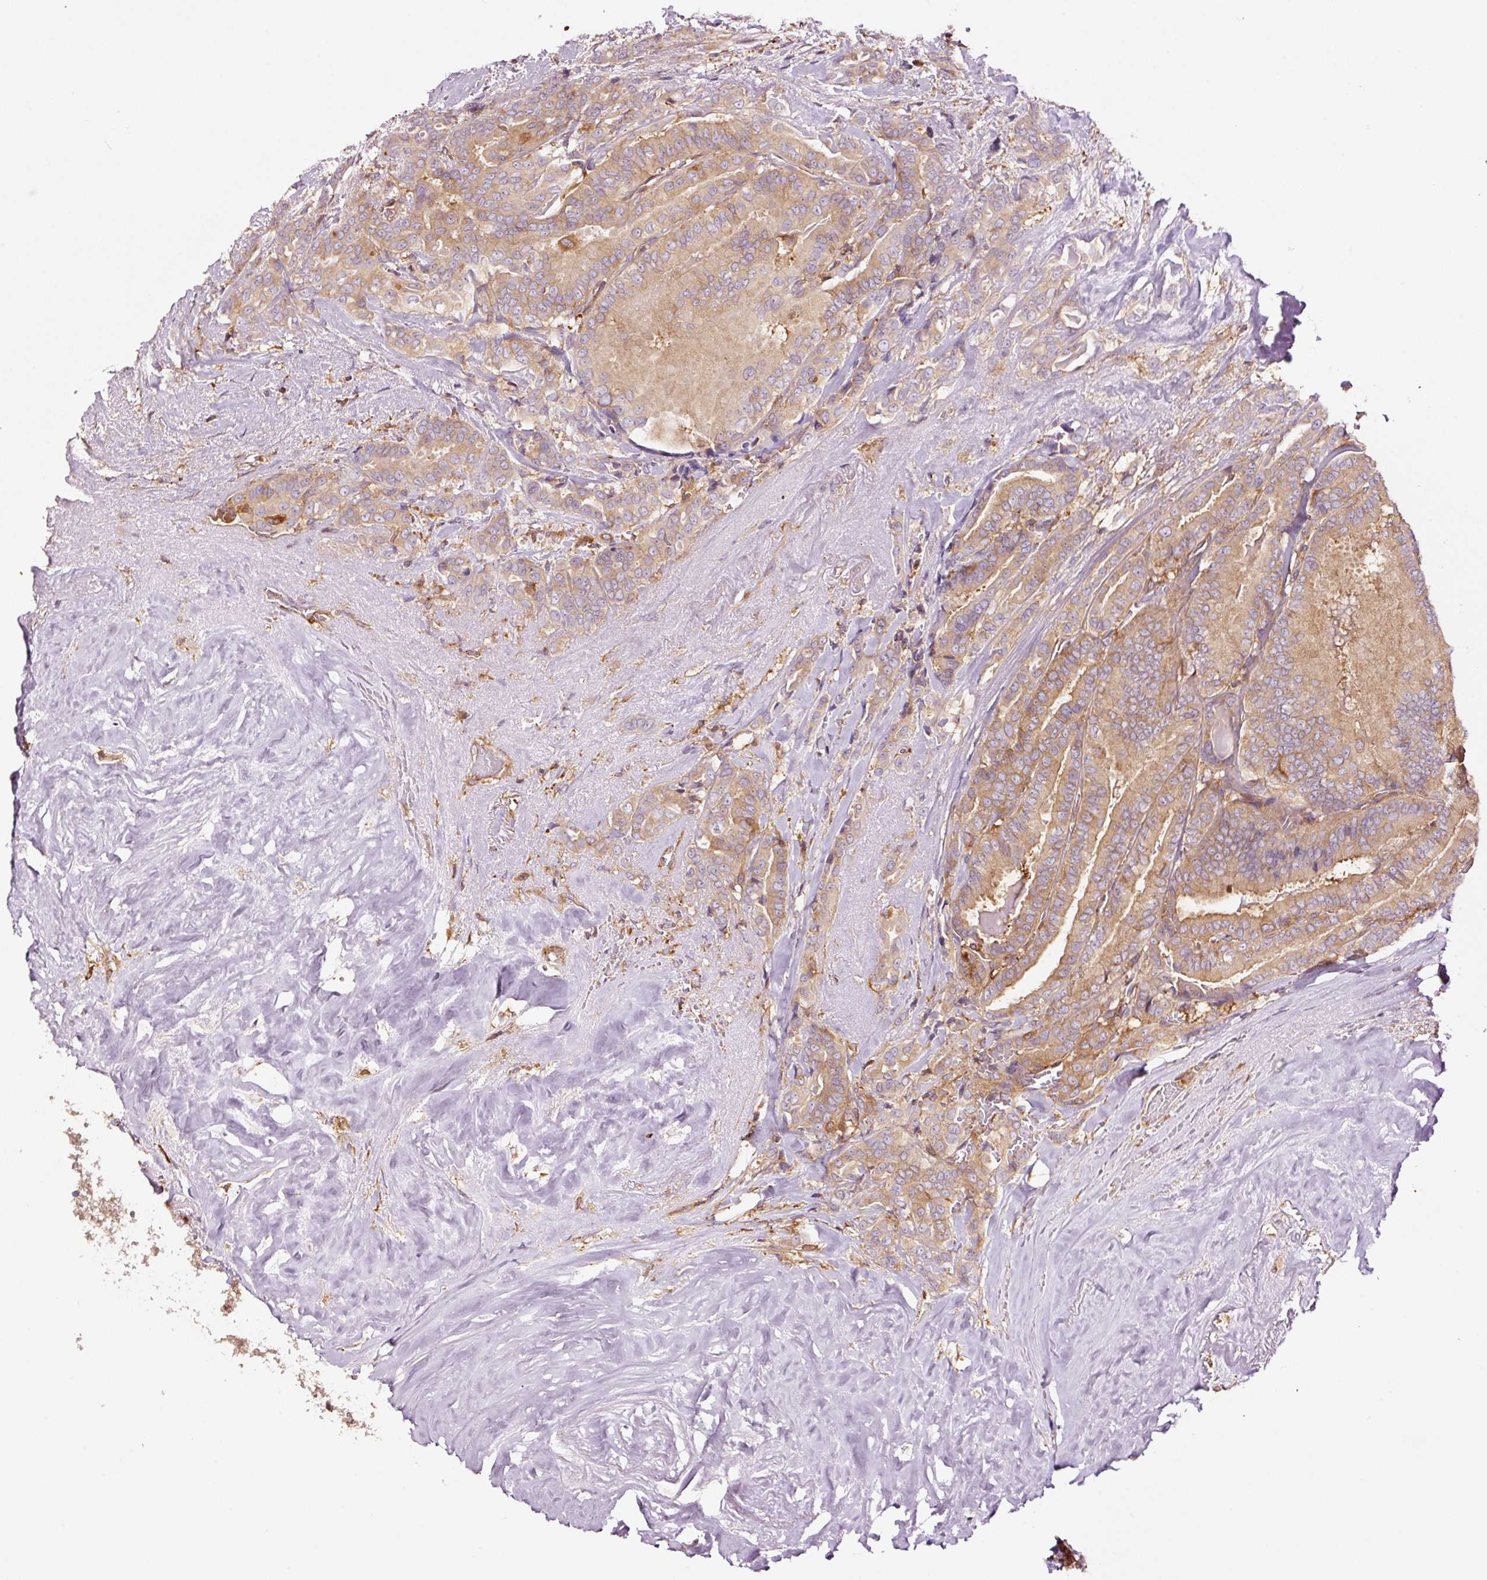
{"staining": {"intensity": "moderate", "quantity": ">75%", "location": "cytoplasmic/membranous"}, "tissue": "thyroid cancer", "cell_type": "Tumor cells", "image_type": "cancer", "snomed": [{"axis": "morphology", "description": "Papillary adenocarcinoma, NOS"}, {"axis": "topography", "description": "Thyroid gland"}], "caption": "Immunohistochemical staining of papillary adenocarcinoma (thyroid) displays medium levels of moderate cytoplasmic/membranous positivity in about >75% of tumor cells.", "gene": "METAP1", "patient": {"sex": "male", "age": 61}}